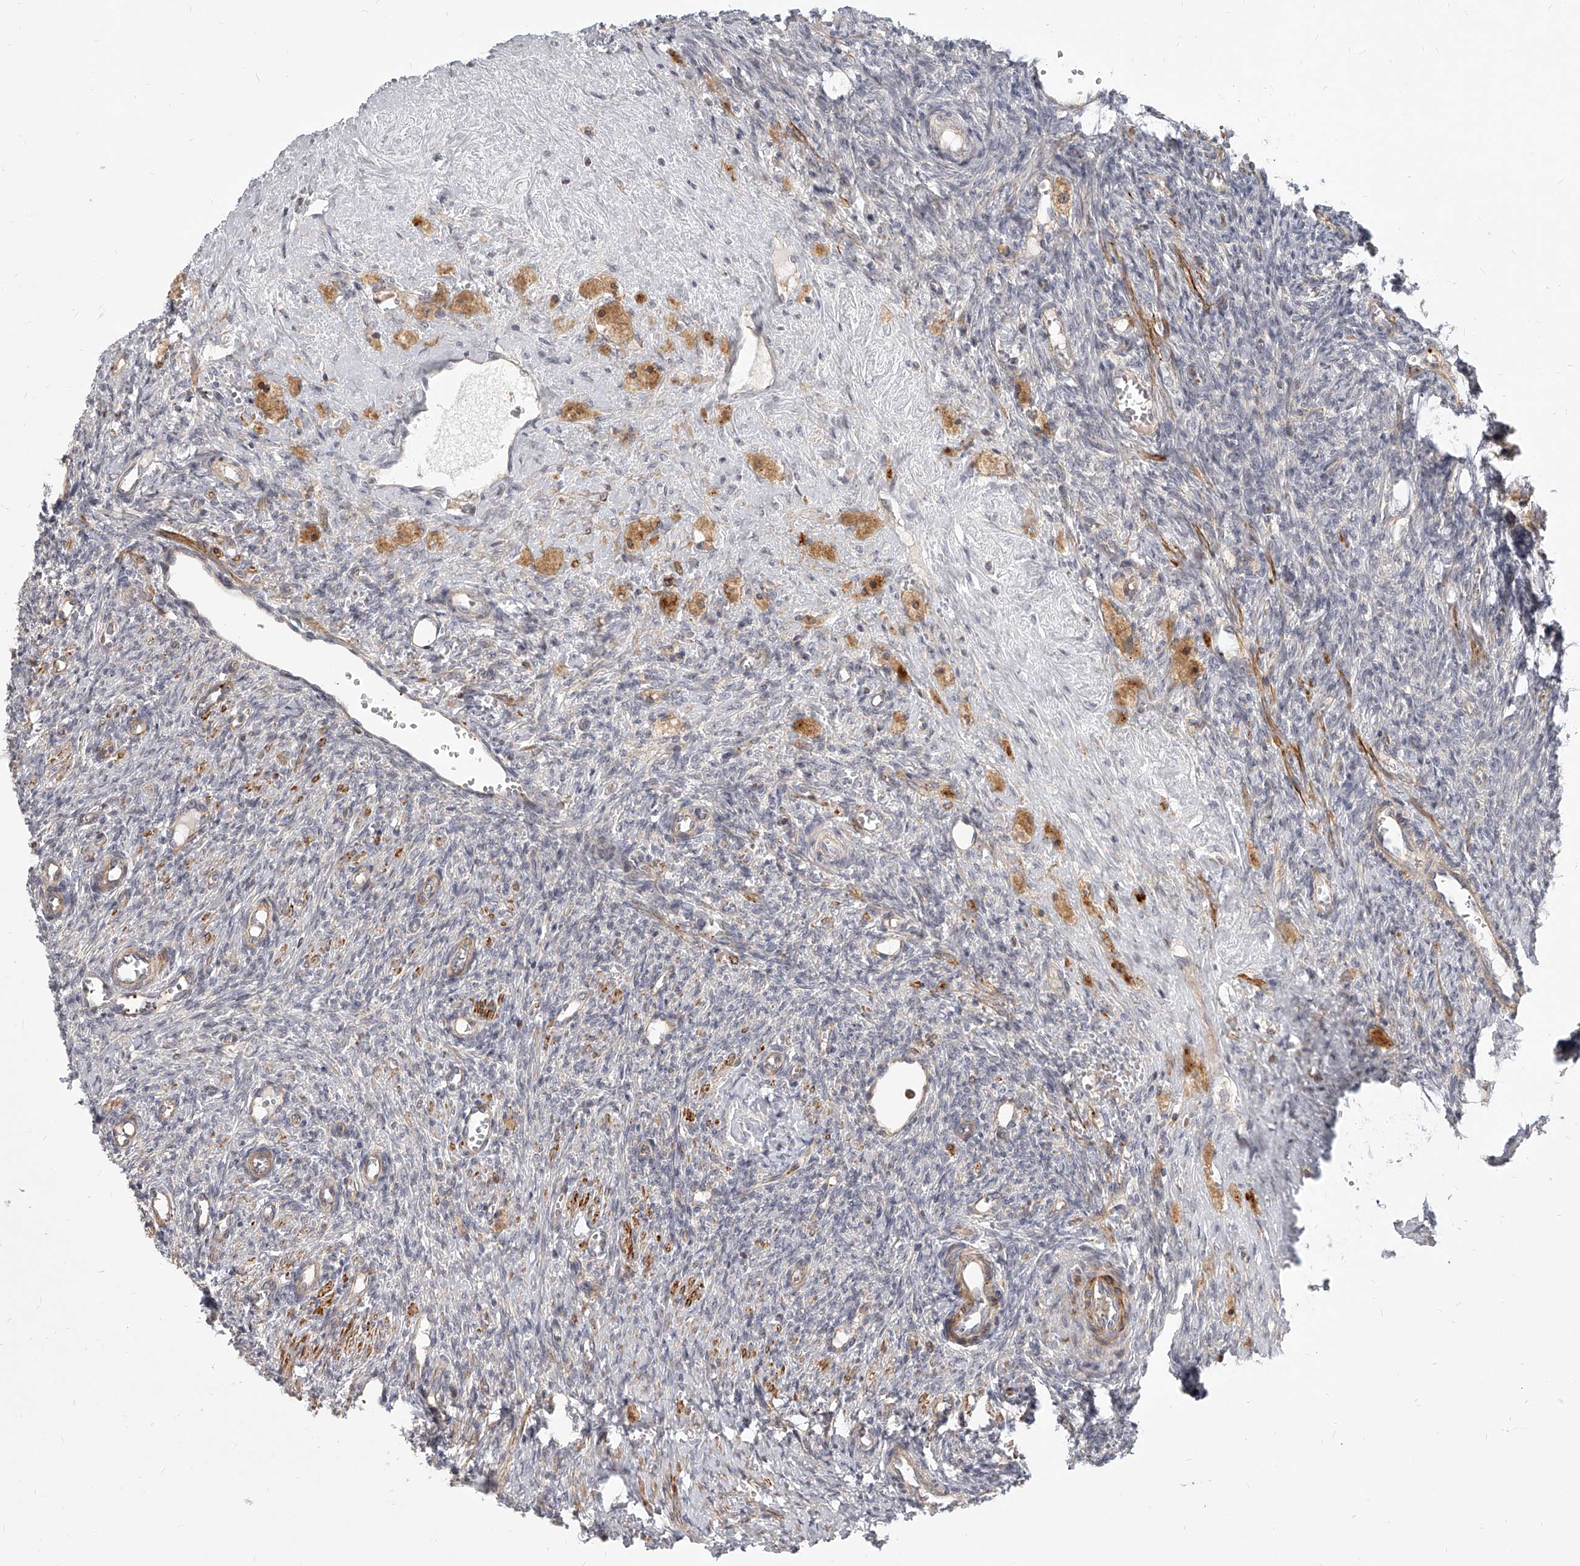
{"staining": {"intensity": "negative", "quantity": "none", "location": "none"}, "tissue": "ovary", "cell_type": "Ovarian stroma cells", "image_type": "normal", "snomed": [{"axis": "morphology", "description": "Normal tissue, NOS"}, {"axis": "topography", "description": "Ovary"}], "caption": "High magnification brightfield microscopy of benign ovary stained with DAB (3,3'-diaminobenzidine) (brown) and counterstained with hematoxylin (blue): ovarian stroma cells show no significant positivity.", "gene": "SLC37A1", "patient": {"sex": "female", "age": 41}}